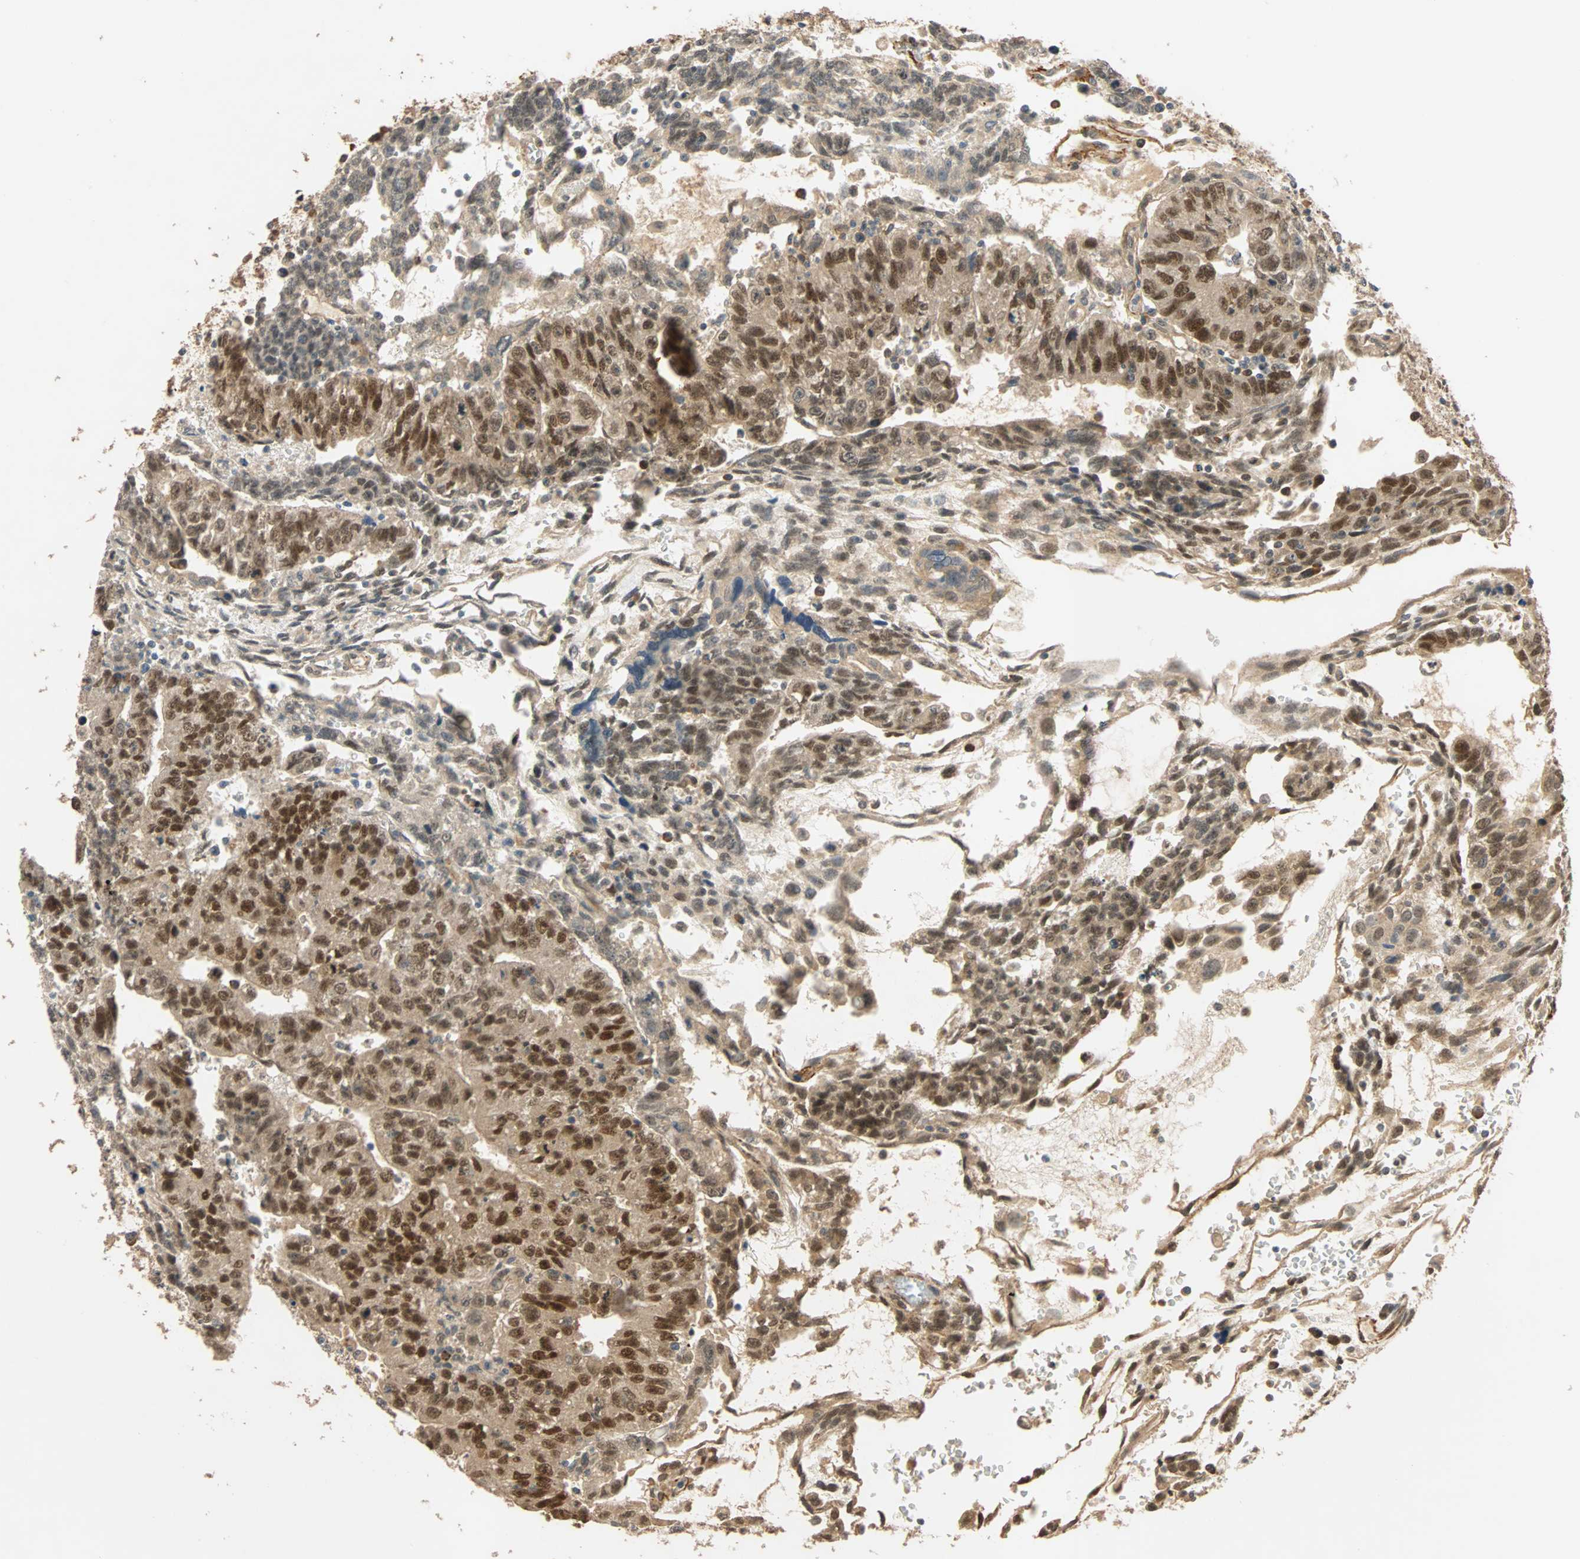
{"staining": {"intensity": "strong", "quantity": ">75%", "location": "cytoplasmic/membranous,nuclear"}, "tissue": "testis cancer", "cell_type": "Tumor cells", "image_type": "cancer", "snomed": [{"axis": "morphology", "description": "Seminoma, NOS"}, {"axis": "morphology", "description": "Carcinoma, Embryonal, NOS"}, {"axis": "topography", "description": "Testis"}], "caption": "Strong cytoplasmic/membranous and nuclear expression is present in approximately >75% of tumor cells in testis cancer.", "gene": "QSER1", "patient": {"sex": "male", "age": 52}}